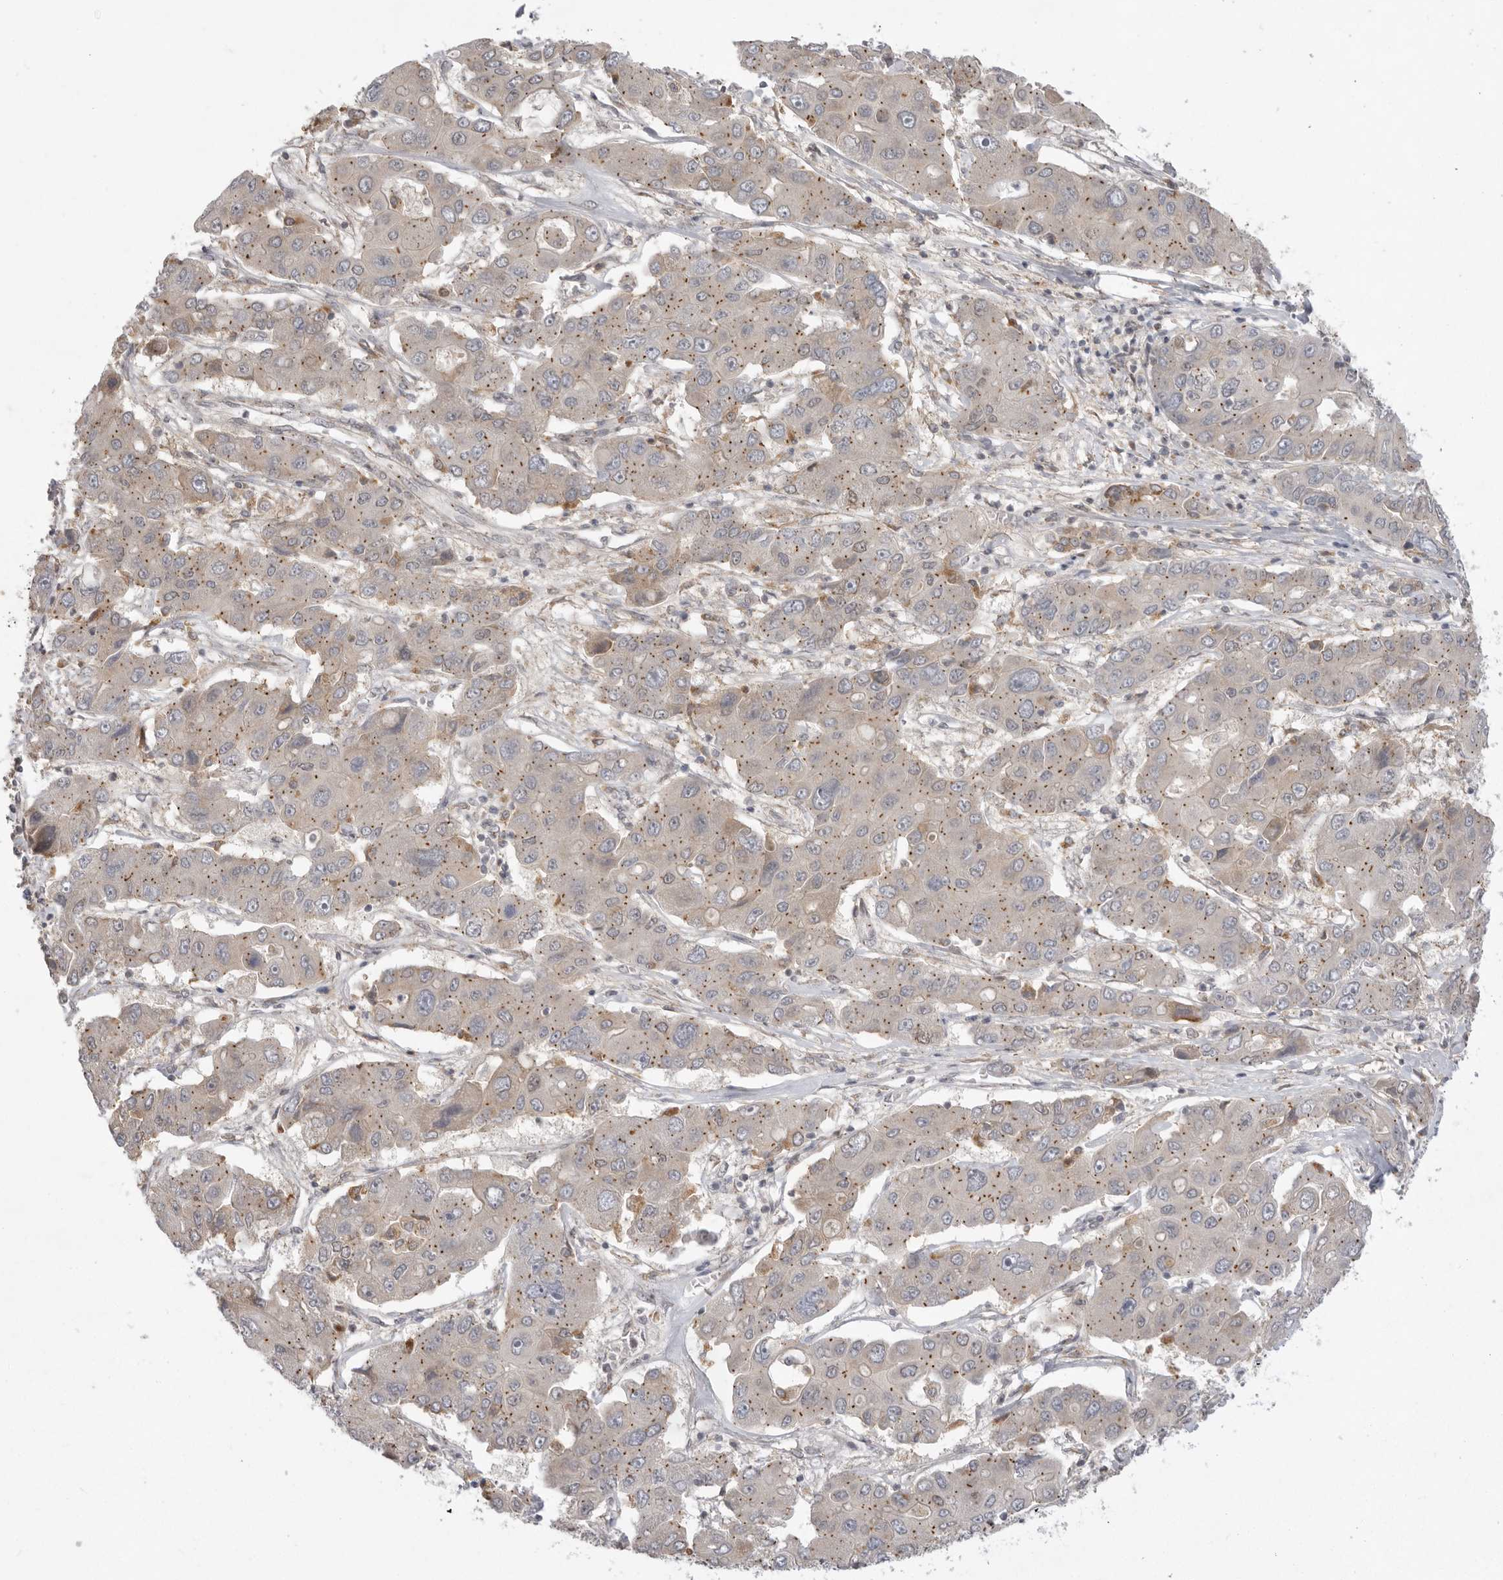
{"staining": {"intensity": "weak", "quantity": ">75%", "location": "cytoplasmic/membranous"}, "tissue": "liver cancer", "cell_type": "Tumor cells", "image_type": "cancer", "snomed": [{"axis": "morphology", "description": "Cholangiocarcinoma"}, {"axis": "topography", "description": "Liver"}], "caption": "This micrograph shows IHC staining of liver cholangiocarcinoma, with low weak cytoplasmic/membranous expression in about >75% of tumor cells.", "gene": "TLR3", "patient": {"sex": "male", "age": 67}}